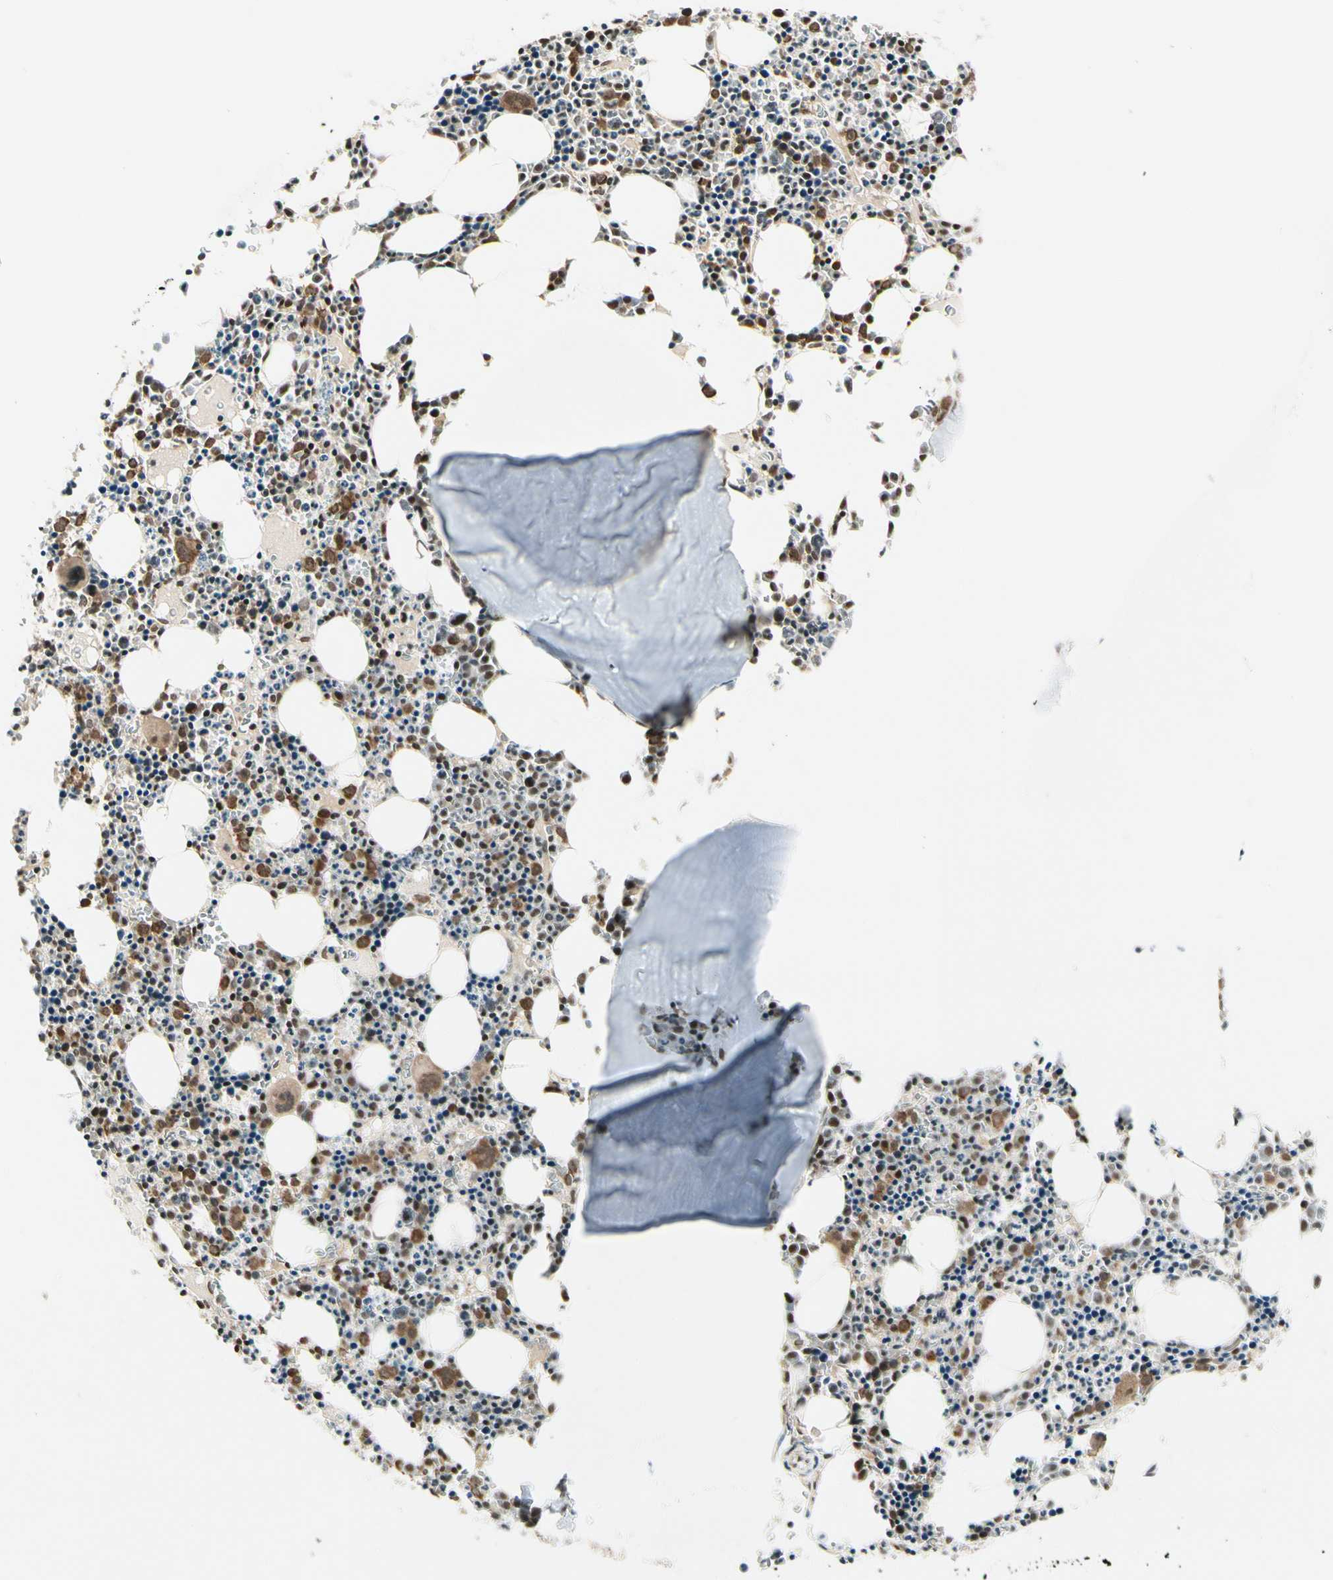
{"staining": {"intensity": "strong", "quantity": "25%-75%", "location": "cytoplasmic/membranous,nuclear"}, "tissue": "bone marrow", "cell_type": "Hematopoietic cells", "image_type": "normal", "snomed": [{"axis": "morphology", "description": "Normal tissue, NOS"}, {"axis": "morphology", "description": "Inflammation, NOS"}, {"axis": "topography", "description": "Bone marrow"}], "caption": "Hematopoietic cells reveal high levels of strong cytoplasmic/membranous,nuclear expression in about 25%-75% of cells in unremarkable human bone marrow. (IHC, brightfield microscopy, high magnification).", "gene": "SMN2", "patient": {"sex": "female", "age": 17}}